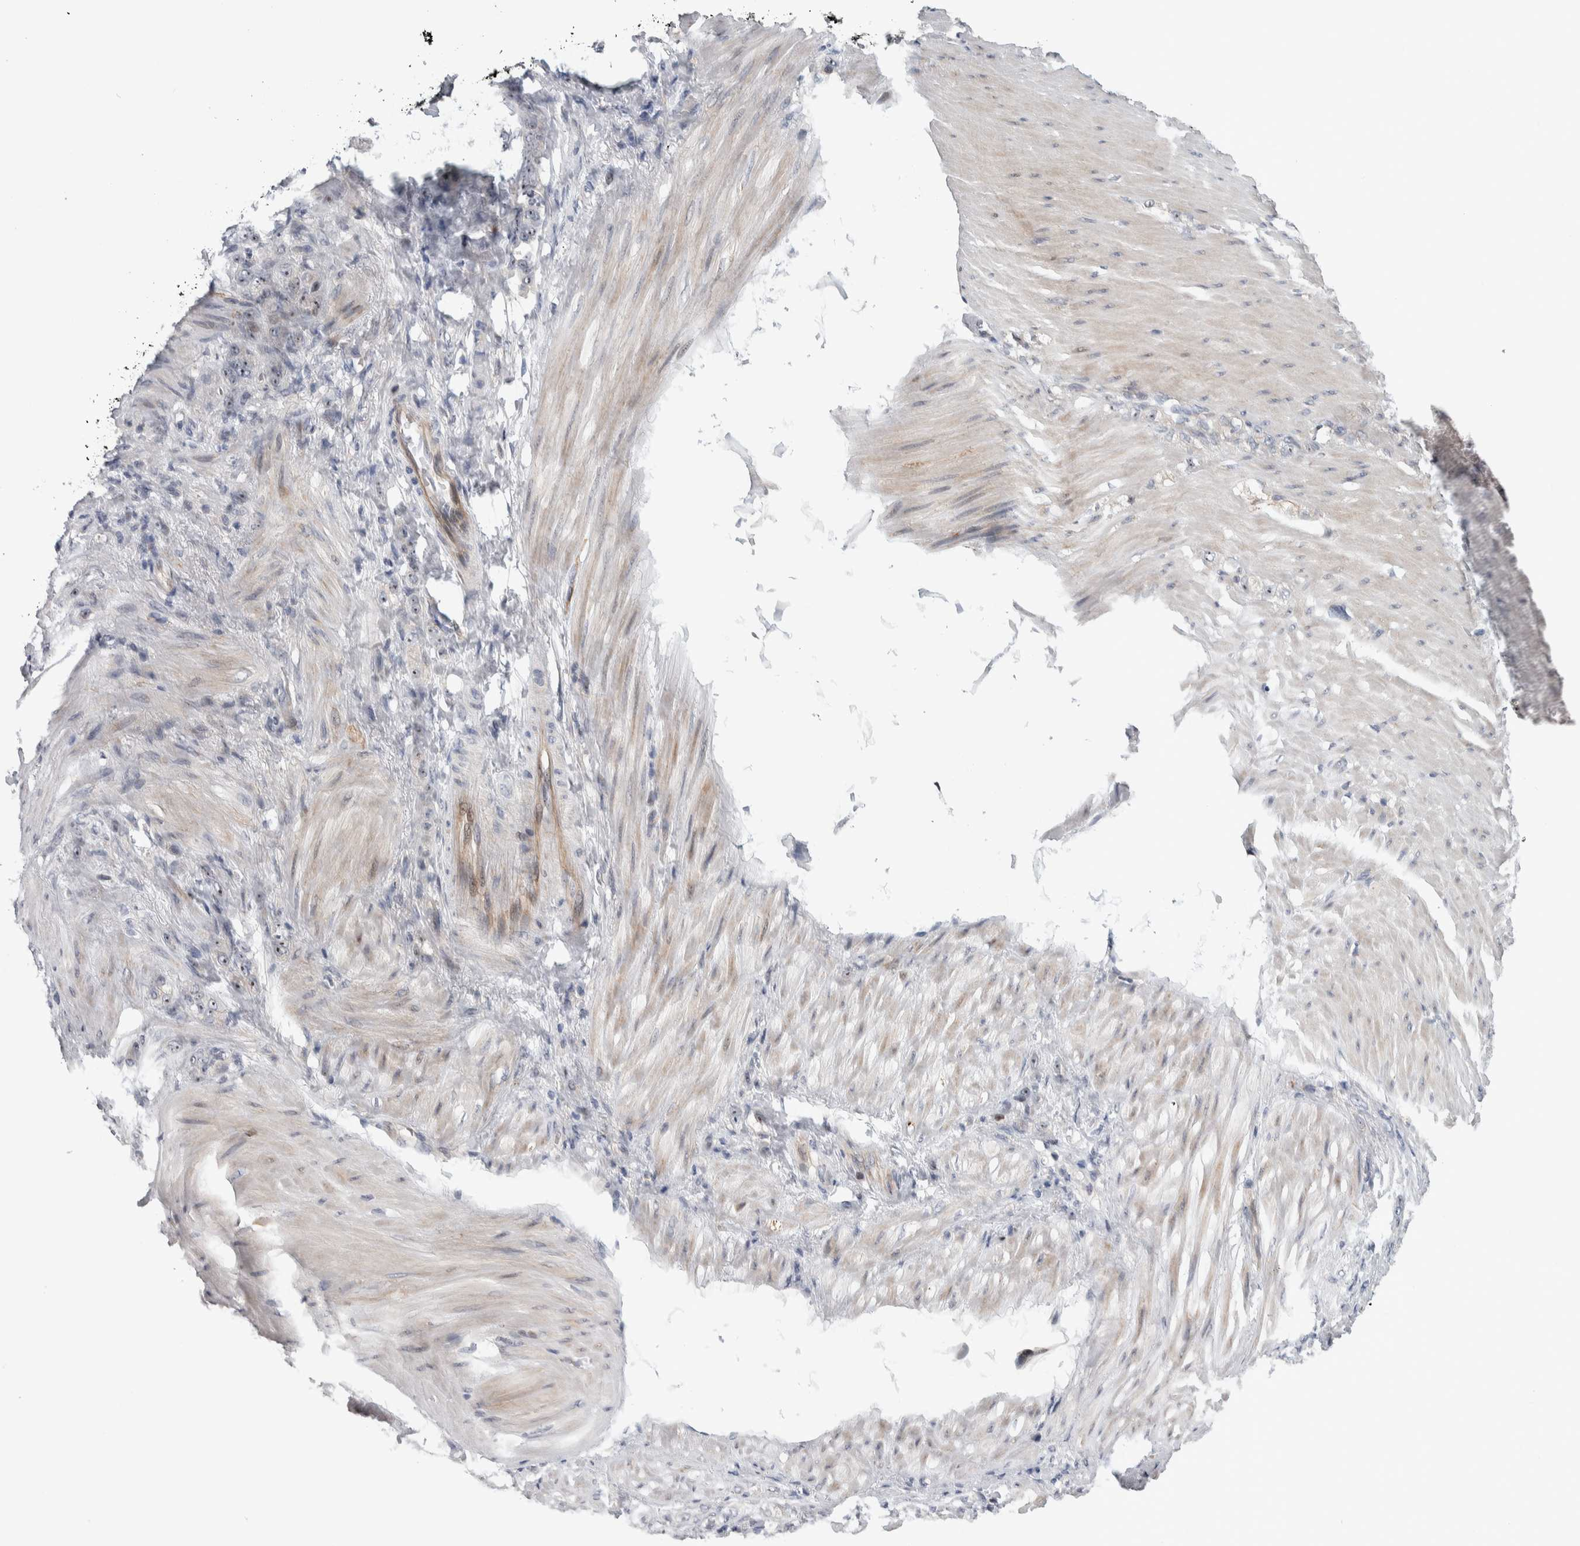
{"staining": {"intensity": "moderate", "quantity": ">75%", "location": "nuclear"}, "tissue": "stomach cancer", "cell_type": "Tumor cells", "image_type": "cancer", "snomed": [{"axis": "morphology", "description": "Normal tissue, NOS"}, {"axis": "morphology", "description": "Adenocarcinoma, NOS"}, {"axis": "topography", "description": "Stomach"}], "caption": "Immunohistochemistry of stomach adenocarcinoma demonstrates medium levels of moderate nuclear positivity in about >75% of tumor cells.", "gene": "PRRG4", "patient": {"sex": "male", "age": 82}}